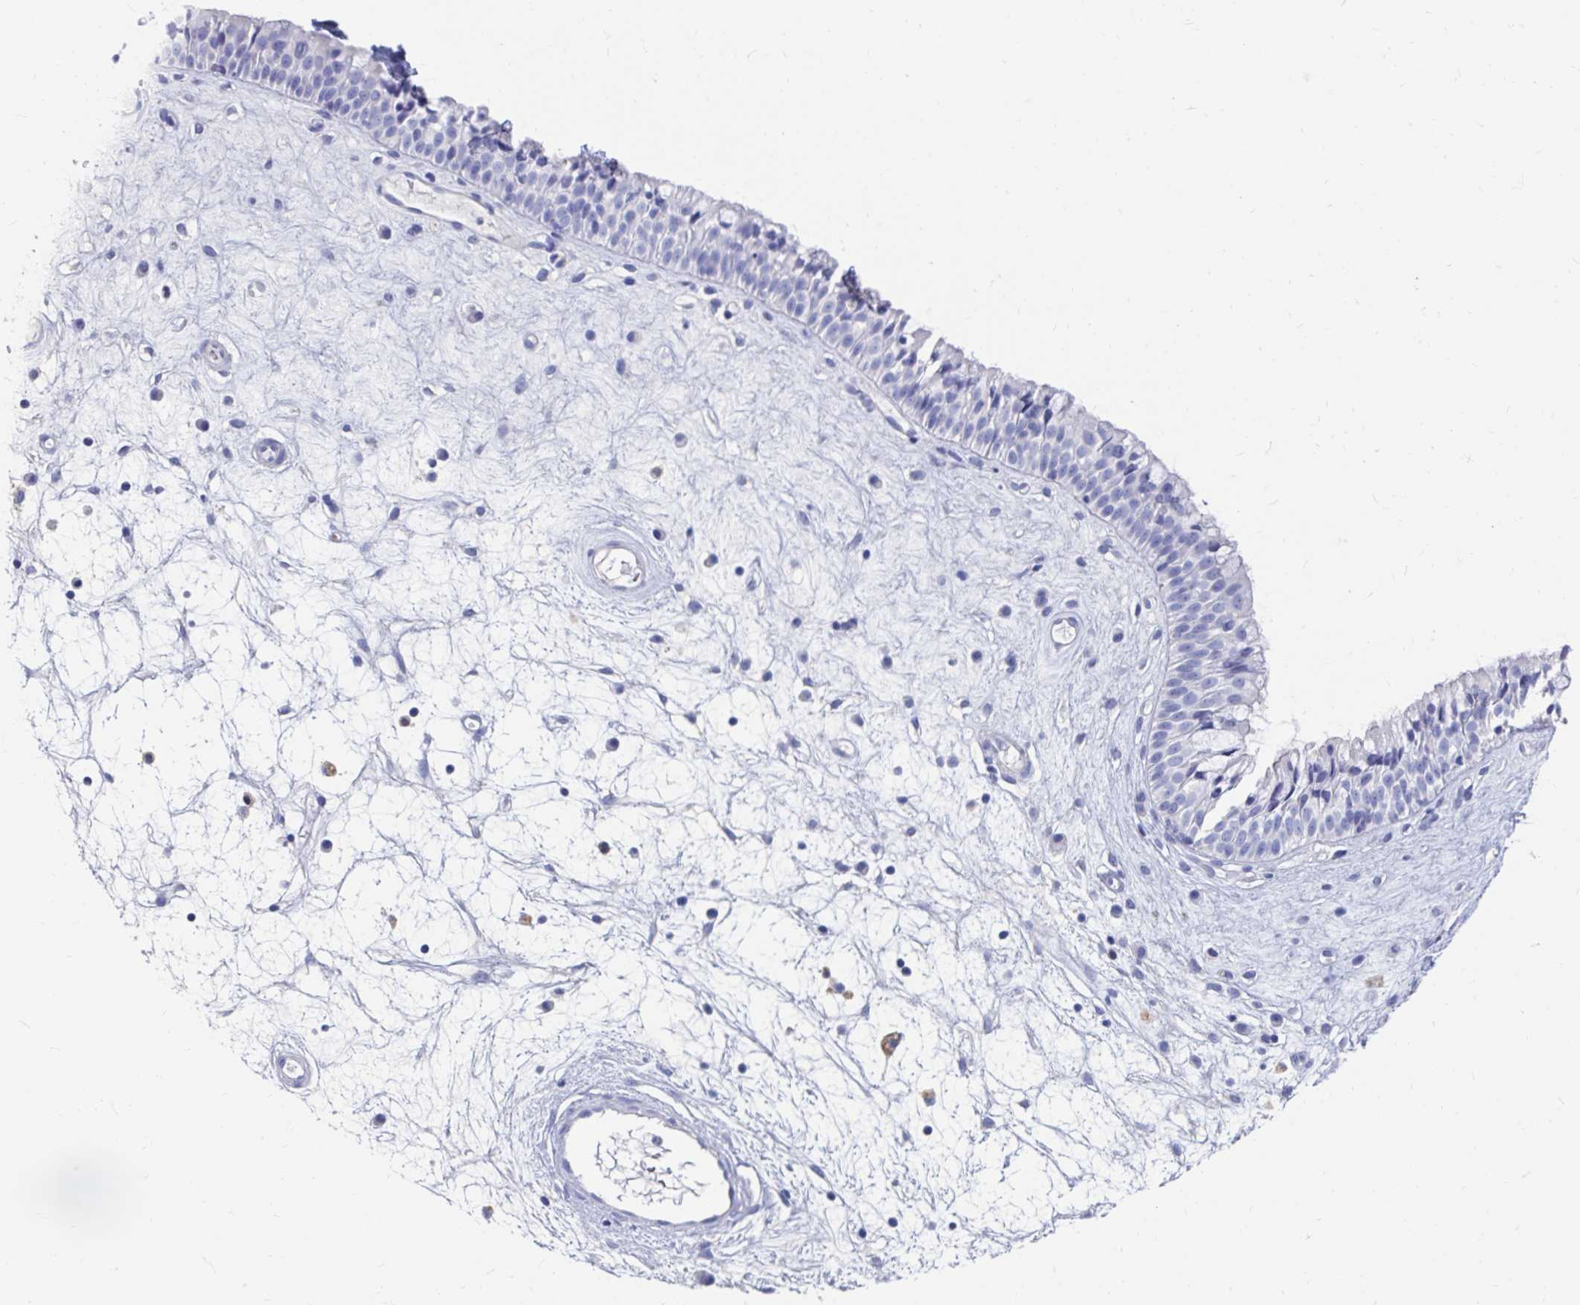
{"staining": {"intensity": "negative", "quantity": "none", "location": "none"}, "tissue": "nasopharynx", "cell_type": "Respiratory epithelial cells", "image_type": "normal", "snomed": [{"axis": "morphology", "description": "Normal tissue, NOS"}, {"axis": "topography", "description": "Nasopharynx"}], "caption": "Respiratory epithelial cells are negative for protein expression in benign human nasopharynx. (DAB (3,3'-diaminobenzidine) immunohistochemistry with hematoxylin counter stain).", "gene": "LAMC3", "patient": {"sex": "male", "age": 69}}